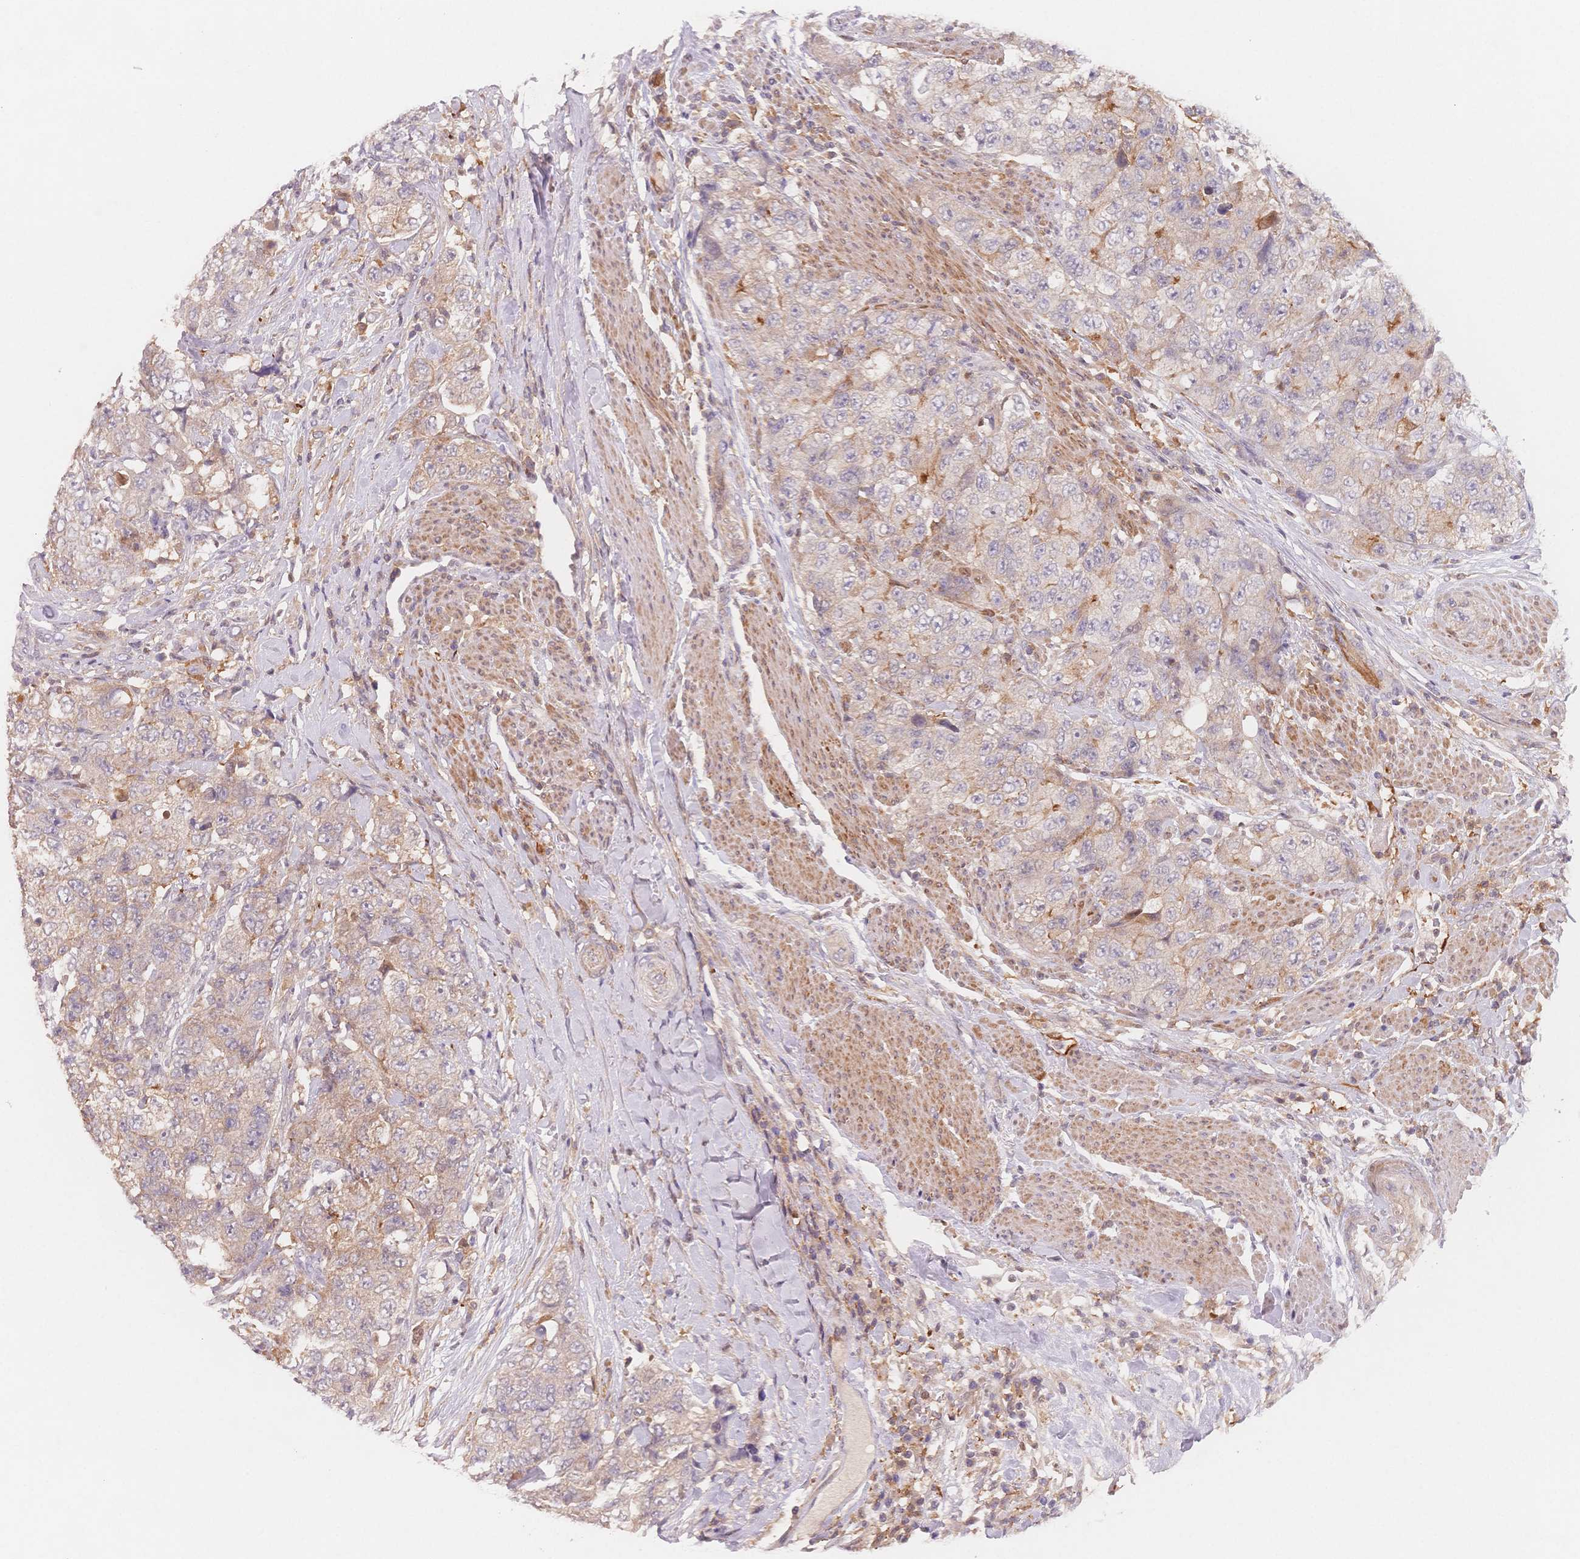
{"staining": {"intensity": "weak", "quantity": "<25%", "location": "cytoplasmic/membranous"}, "tissue": "urothelial cancer", "cell_type": "Tumor cells", "image_type": "cancer", "snomed": [{"axis": "morphology", "description": "Urothelial carcinoma, High grade"}, {"axis": "topography", "description": "Urinary bladder"}], "caption": "Immunohistochemistry (IHC) of urothelial cancer exhibits no staining in tumor cells.", "gene": "C12orf75", "patient": {"sex": "female", "age": 78}}